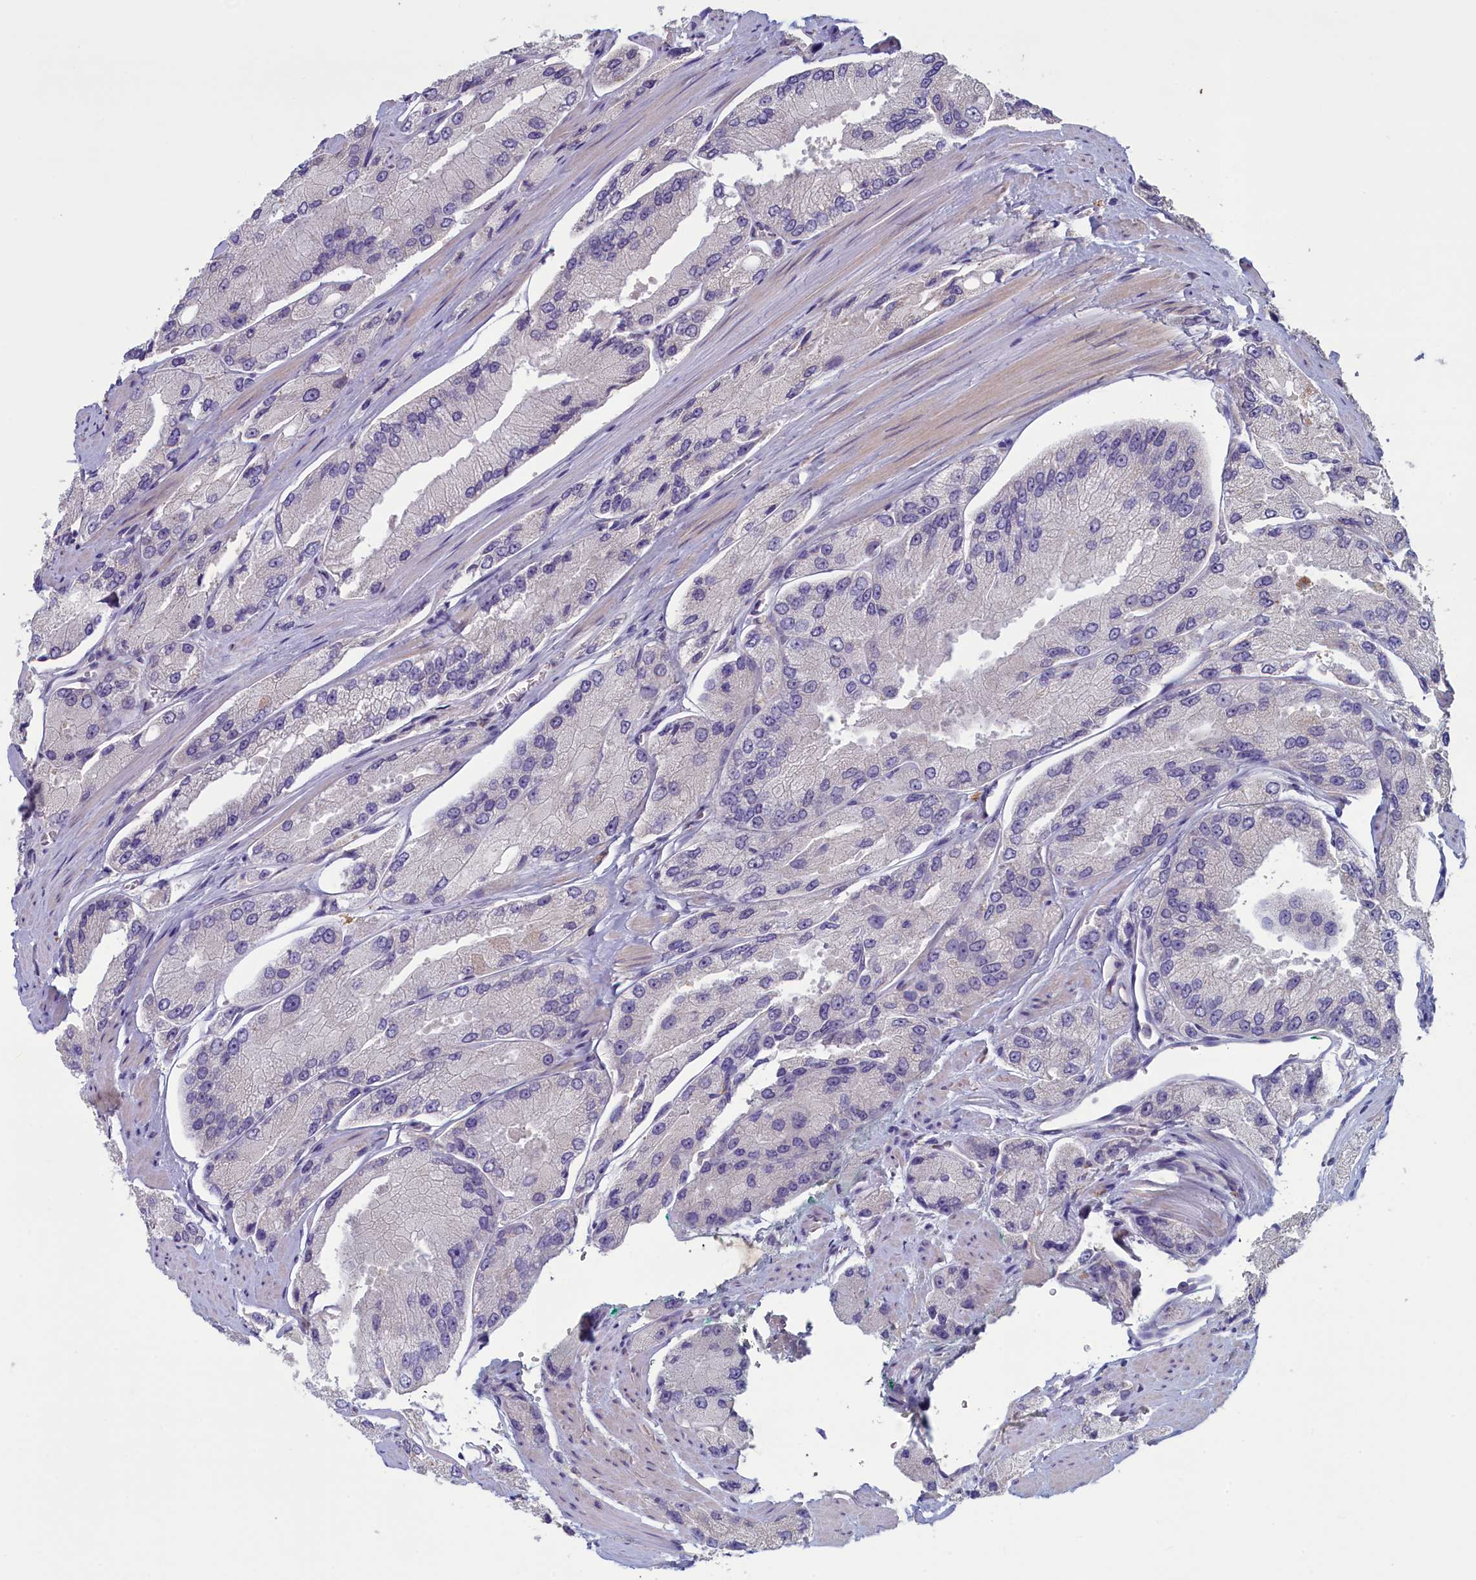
{"staining": {"intensity": "negative", "quantity": "none", "location": "none"}, "tissue": "prostate cancer", "cell_type": "Tumor cells", "image_type": "cancer", "snomed": [{"axis": "morphology", "description": "Adenocarcinoma, High grade"}, {"axis": "topography", "description": "Prostate"}], "caption": "Immunohistochemical staining of human prostate cancer exhibits no significant expression in tumor cells.", "gene": "ATF7IP2", "patient": {"sex": "male", "age": 58}}